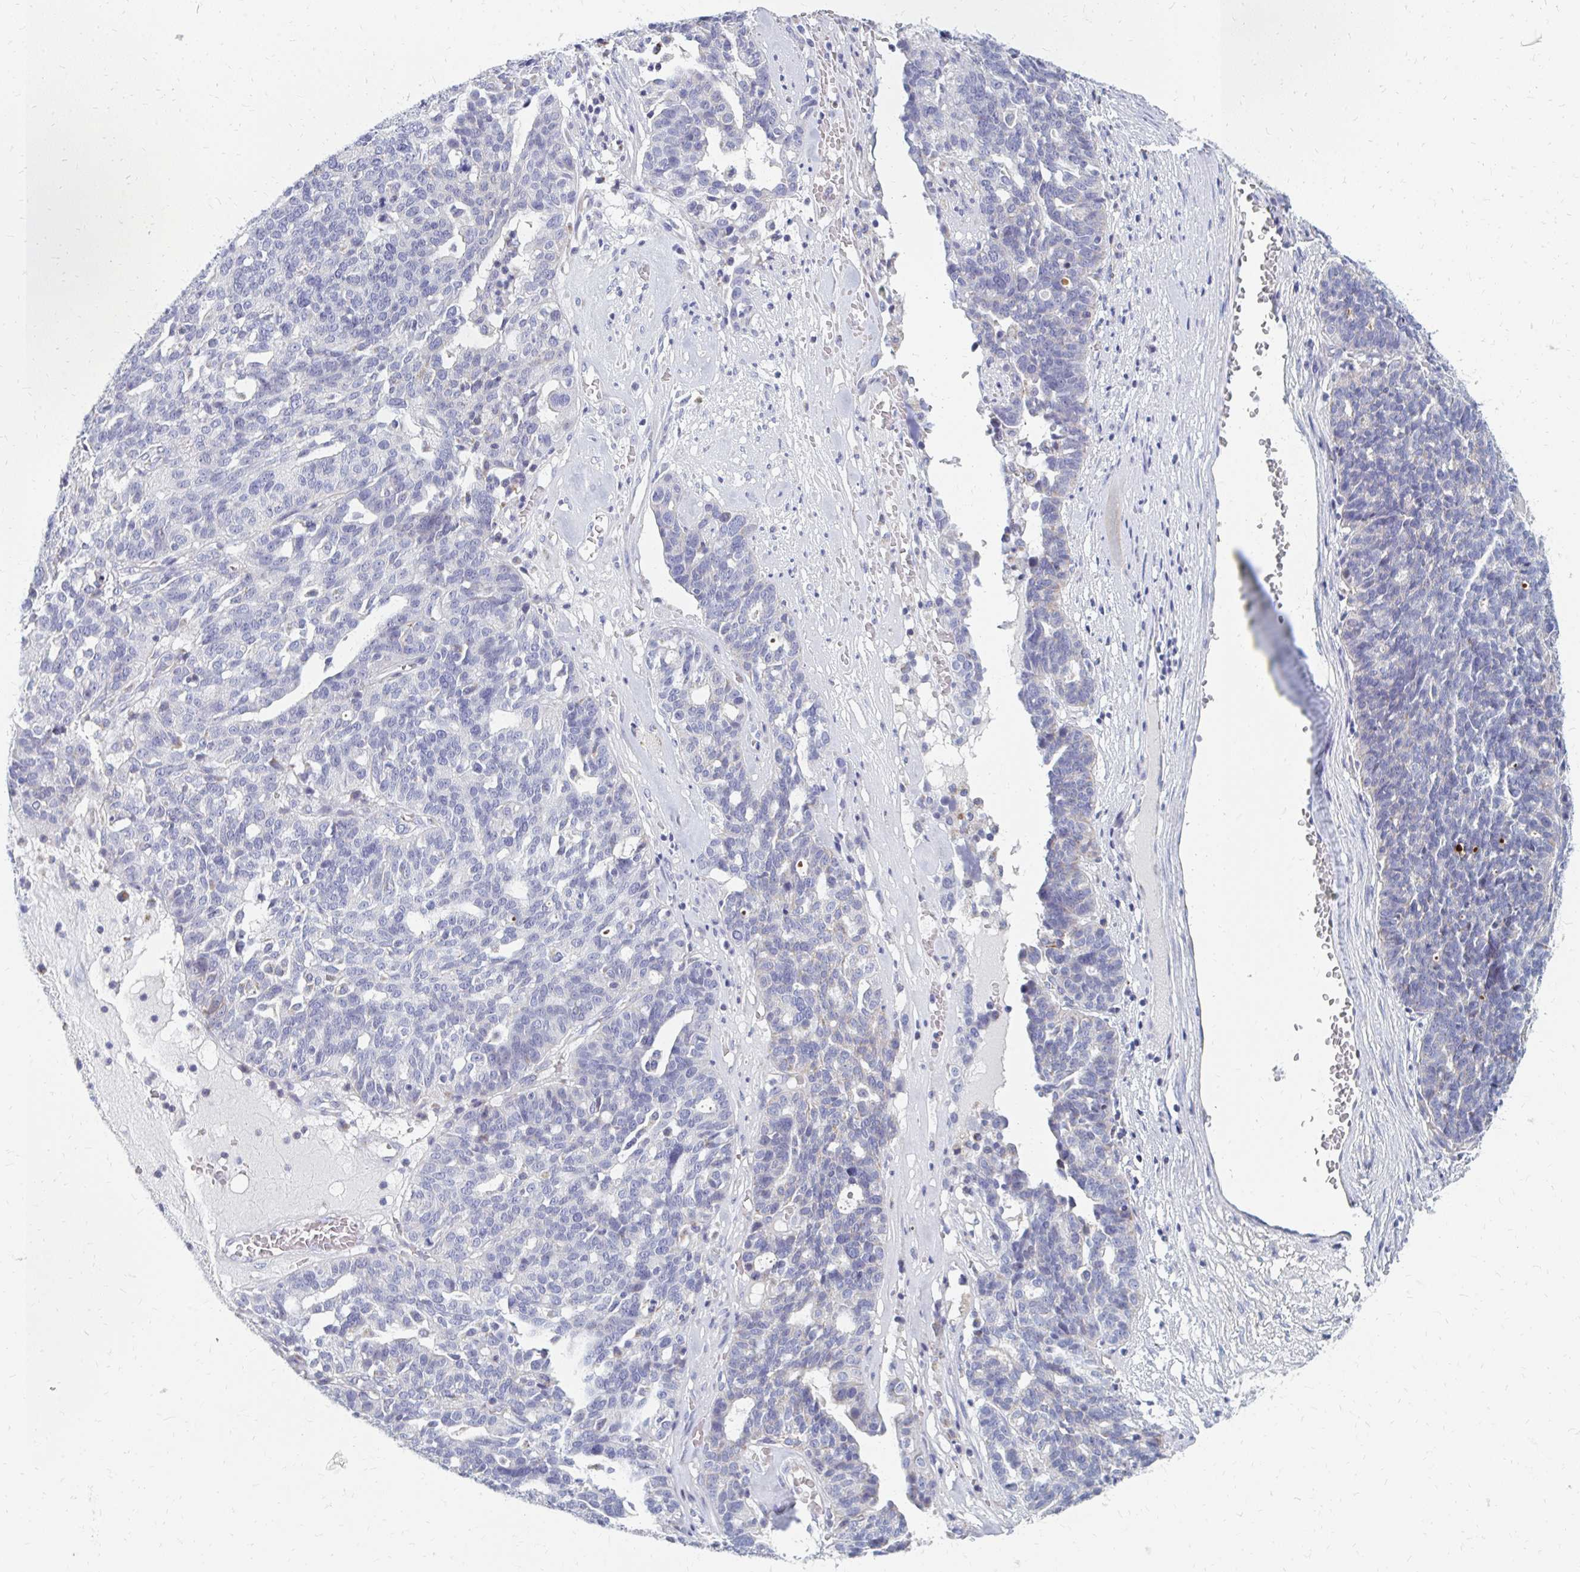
{"staining": {"intensity": "weak", "quantity": "<25%", "location": "cytoplasmic/membranous"}, "tissue": "ovarian cancer", "cell_type": "Tumor cells", "image_type": "cancer", "snomed": [{"axis": "morphology", "description": "Cystadenocarcinoma, serous, NOS"}, {"axis": "topography", "description": "Ovary"}], "caption": "High power microscopy histopathology image of an IHC micrograph of ovarian cancer, revealing no significant expression in tumor cells.", "gene": "OR10V1", "patient": {"sex": "female", "age": 59}}